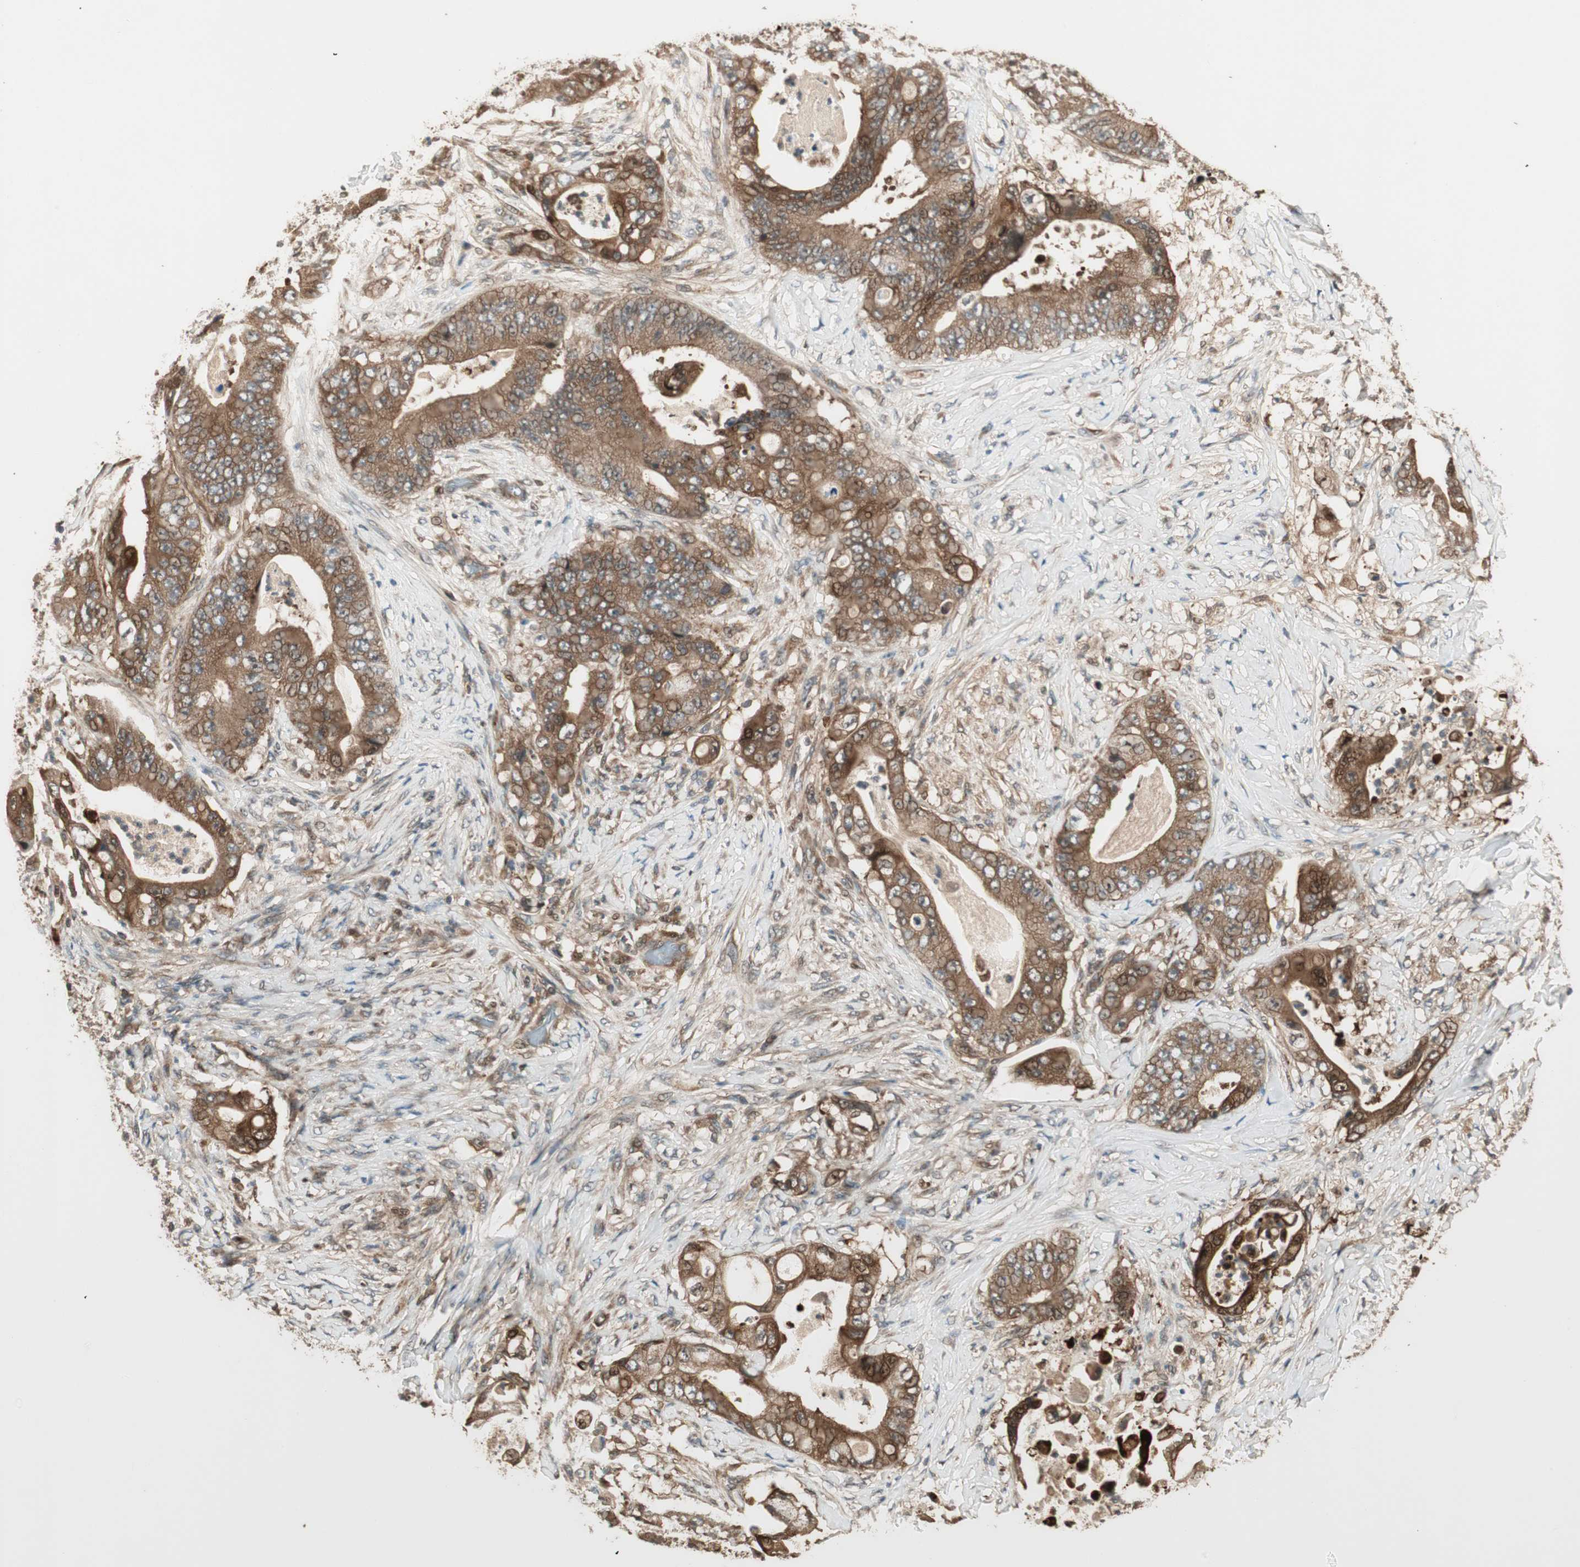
{"staining": {"intensity": "strong", "quantity": ">75%", "location": "cytoplasmic/membranous,nuclear"}, "tissue": "stomach cancer", "cell_type": "Tumor cells", "image_type": "cancer", "snomed": [{"axis": "morphology", "description": "Adenocarcinoma, NOS"}, {"axis": "topography", "description": "Stomach"}], "caption": "Immunohistochemistry (IHC) micrograph of human stomach adenocarcinoma stained for a protein (brown), which reveals high levels of strong cytoplasmic/membranous and nuclear staining in about >75% of tumor cells.", "gene": "CNOT4", "patient": {"sex": "female", "age": 73}}